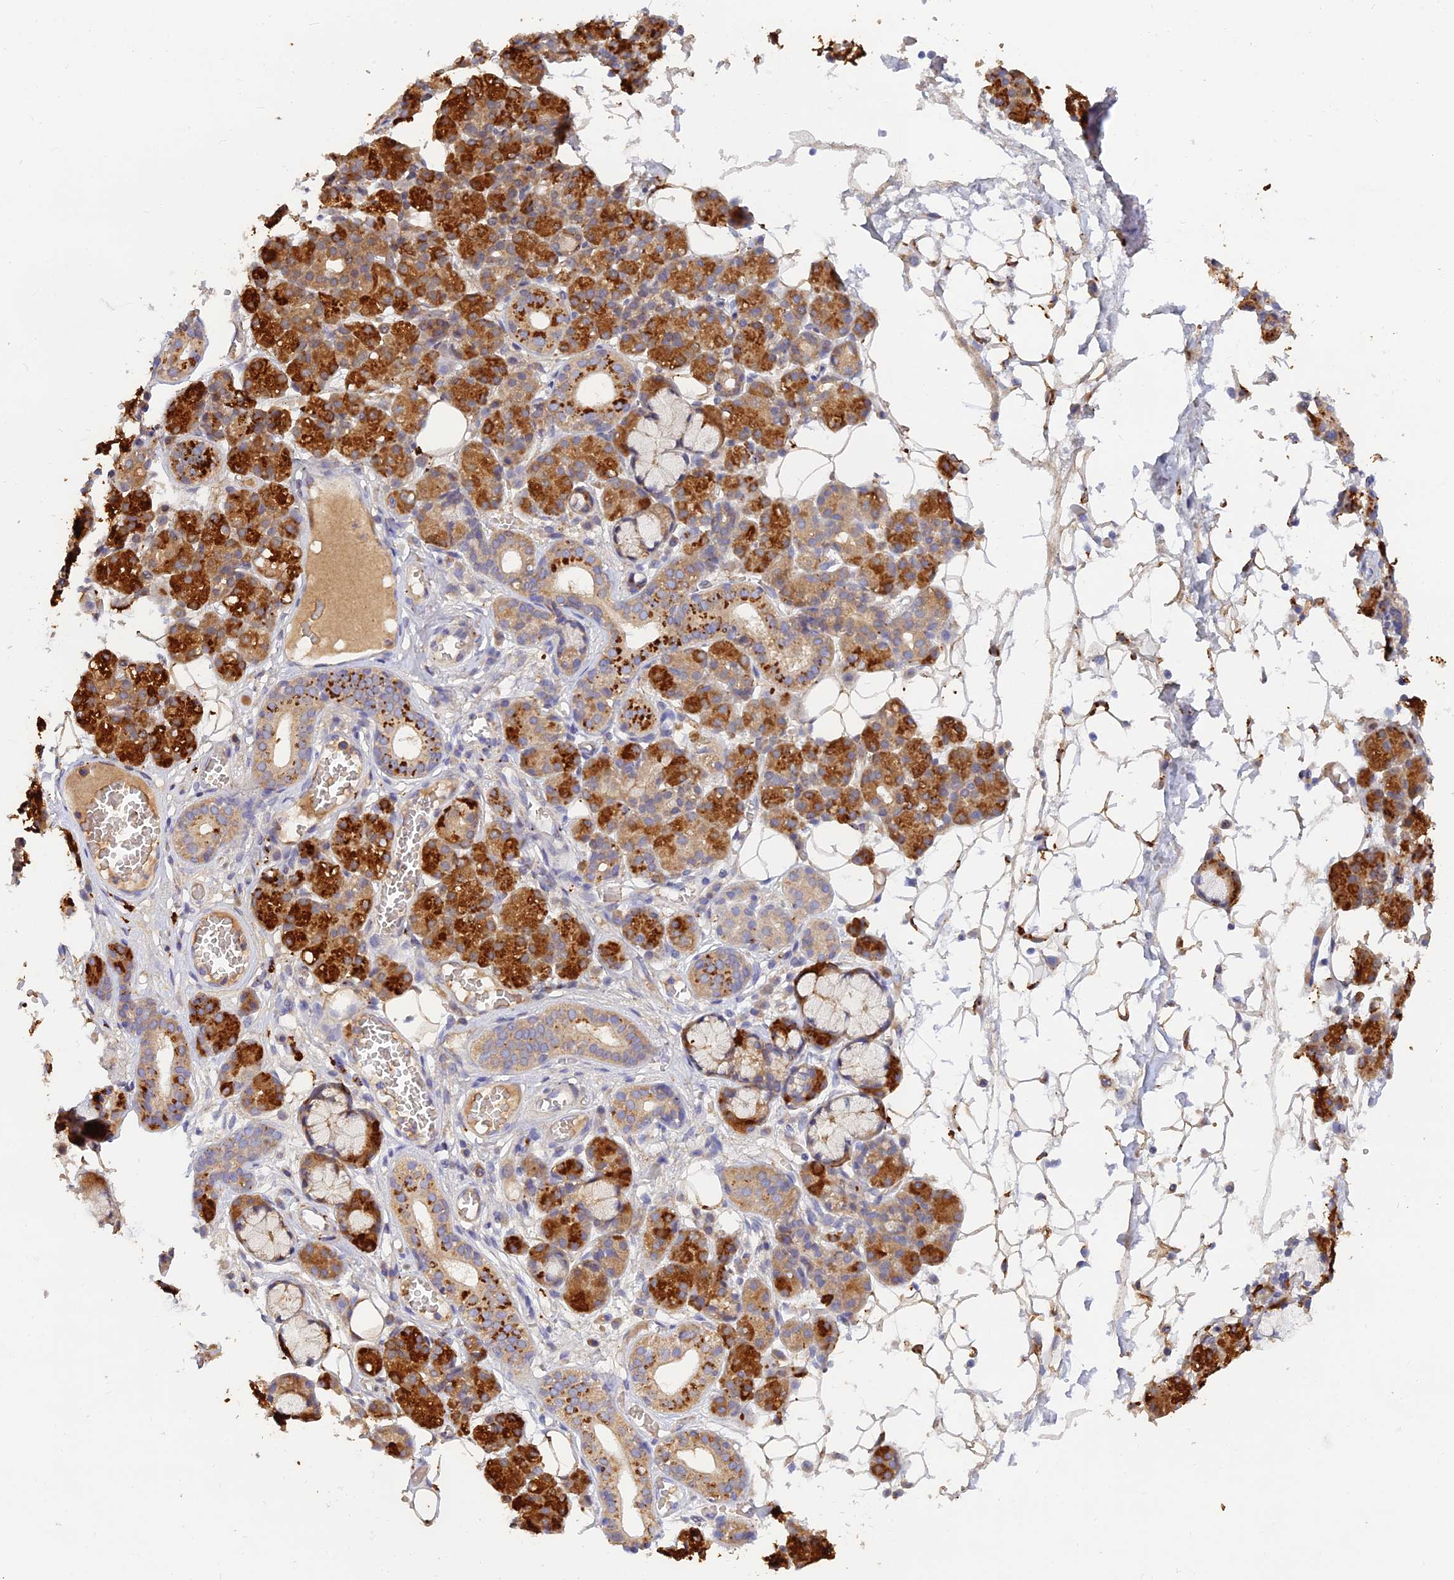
{"staining": {"intensity": "strong", "quantity": ">75%", "location": "cytoplasmic/membranous"}, "tissue": "salivary gland", "cell_type": "Glandular cells", "image_type": "normal", "snomed": [{"axis": "morphology", "description": "Normal tissue, NOS"}, {"axis": "topography", "description": "Salivary gland"}], "caption": "High-power microscopy captured an immunohistochemistry photomicrograph of normal salivary gland, revealing strong cytoplasmic/membranous expression in approximately >75% of glandular cells.", "gene": "ACSM5", "patient": {"sex": "male", "age": 63}}